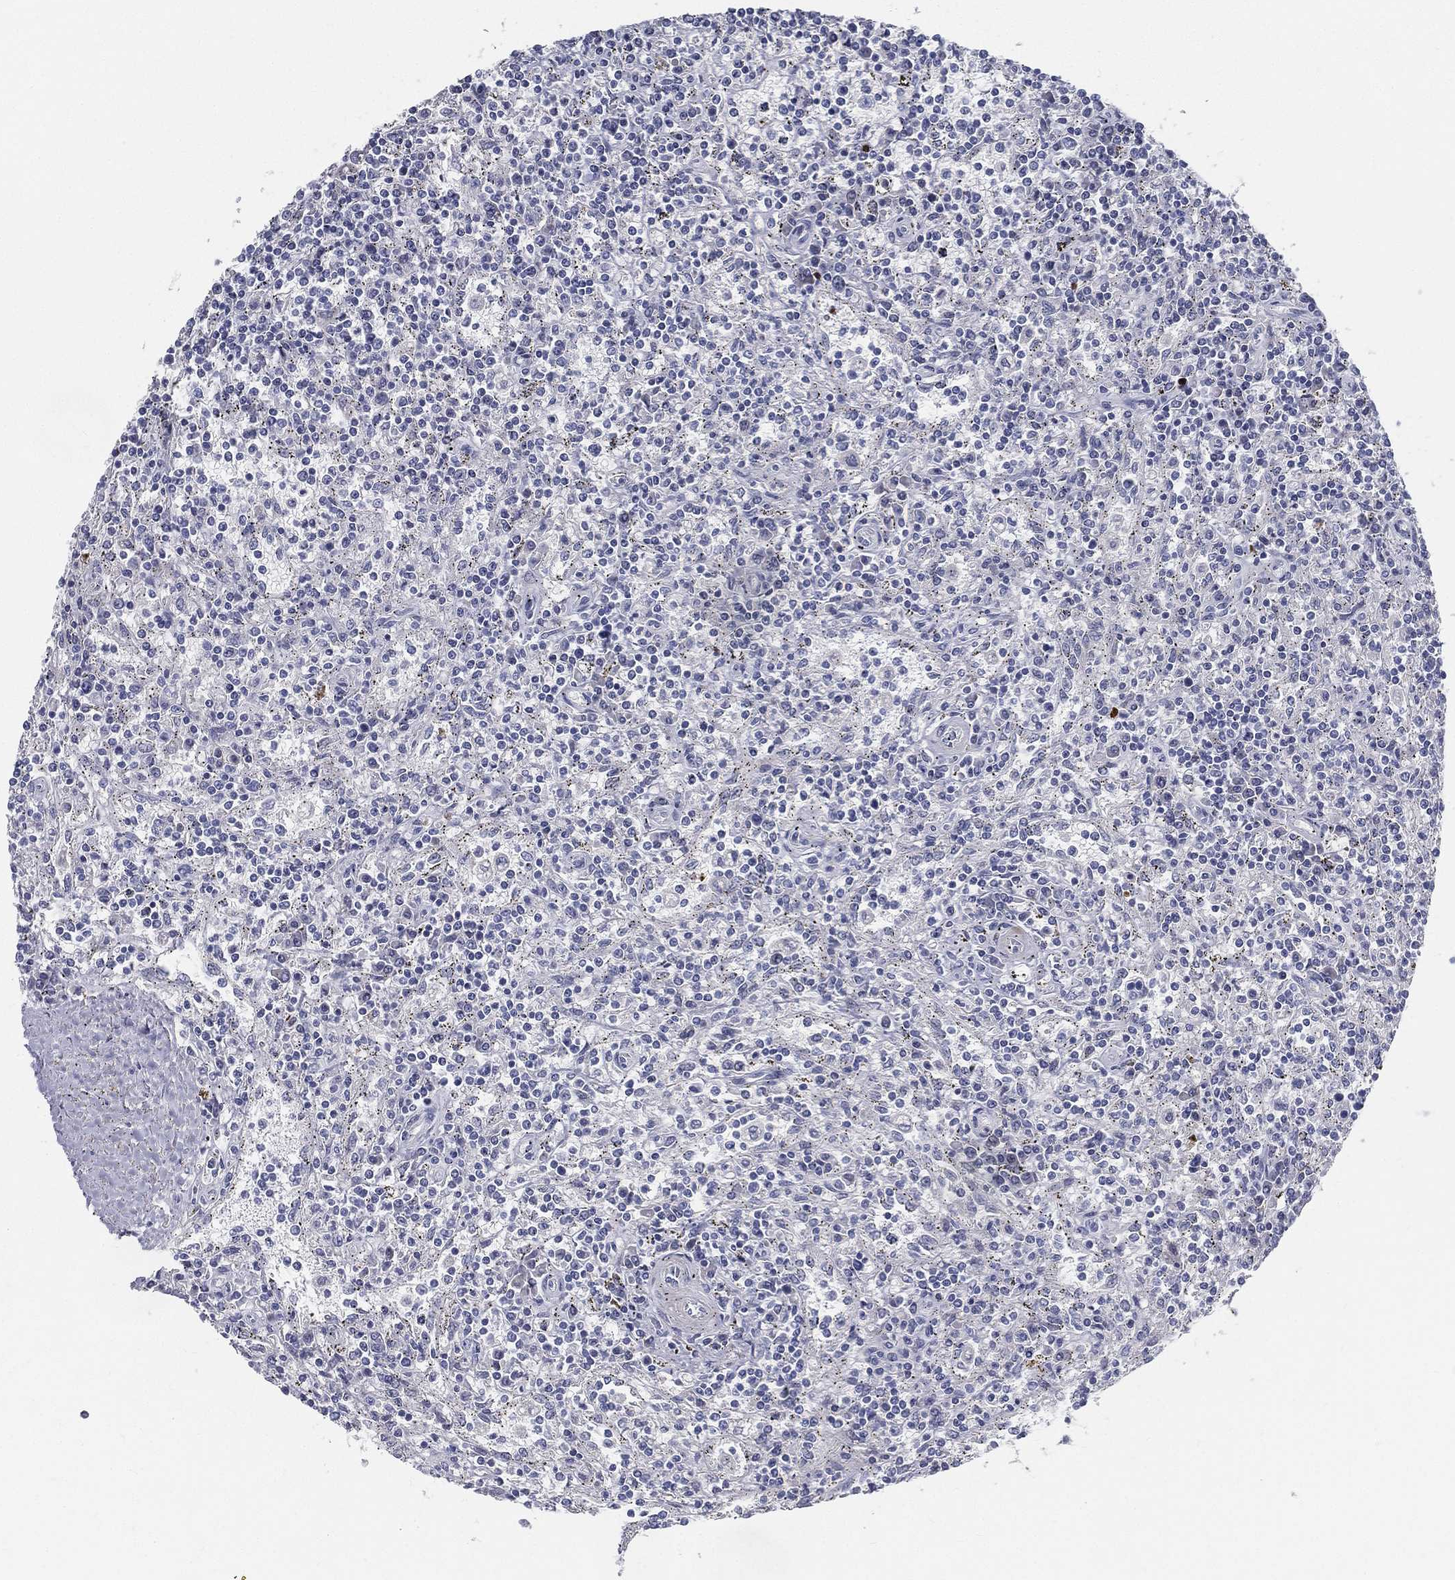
{"staining": {"intensity": "negative", "quantity": "none", "location": "none"}, "tissue": "lymphoma", "cell_type": "Tumor cells", "image_type": "cancer", "snomed": [{"axis": "morphology", "description": "Malignant lymphoma, non-Hodgkin's type, Low grade"}, {"axis": "topography", "description": "Spleen"}], "caption": "This is a image of IHC staining of low-grade malignant lymphoma, non-Hodgkin's type, which shows no positivity in tumor cells.", "gene": "SPPL2C", "patient": {"sex": "male", "age": 62}}